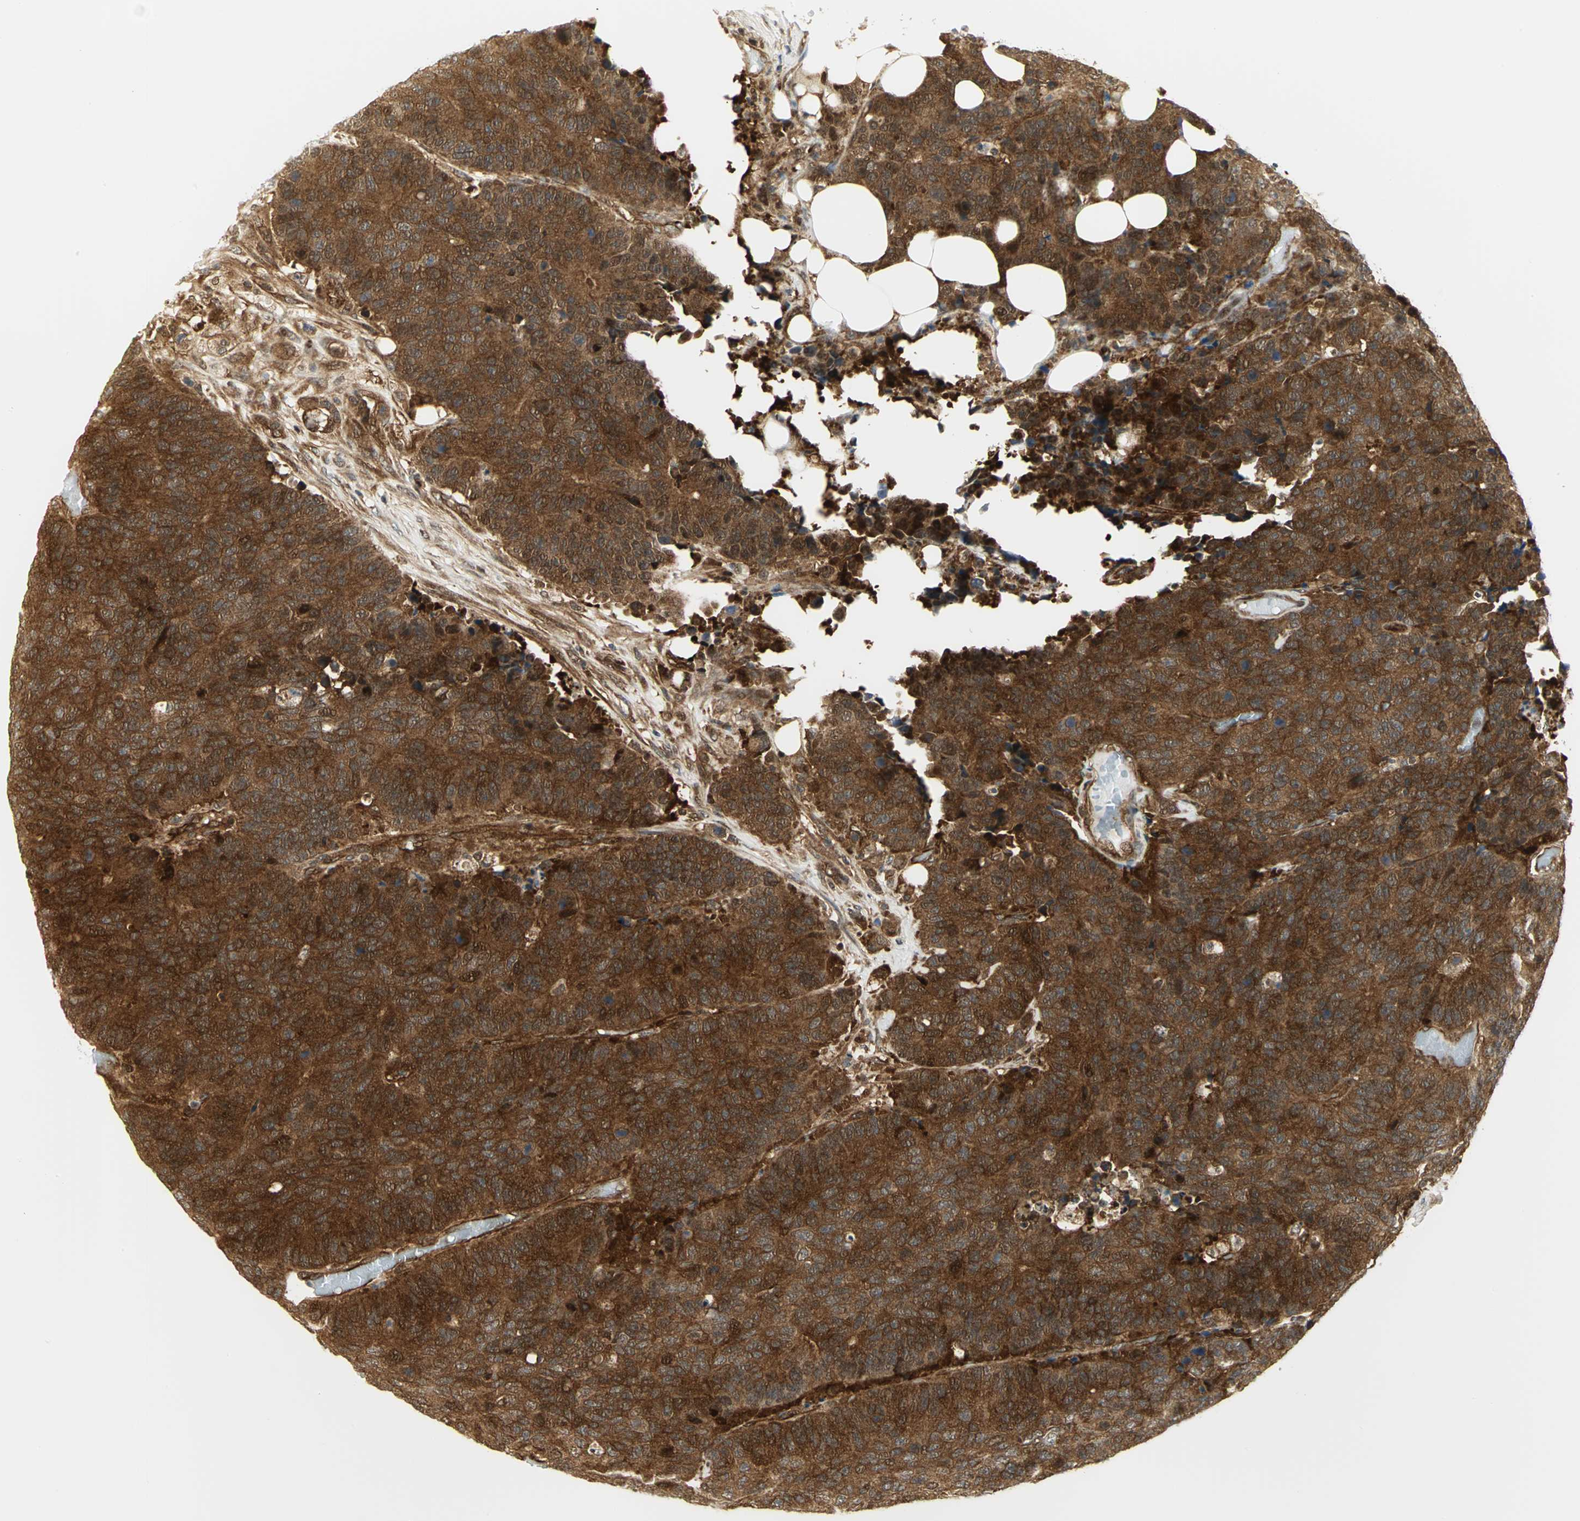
{"staining": {"intensity": "strong", "quantity": ">75%", "location": "cytoplasmic/membranous,nuclear"}, "tissue": "colorectal cancer", "cell_type": "Tumor cells", "image_type": "cancer", "snomed": [{"axis": "morphology", "description": "Adenocarcinoma, NOS"}, {"axis": "topography", "description": "Colon"}], "caption": "Immunohistochemical staining of colorectal cancer reveals high levels of strong cytoplasmic/membranous and nuclear staining in about >75% of tumor cells.", "gene": "EEA1", "patient": {"sex": "female", "age": 86}}